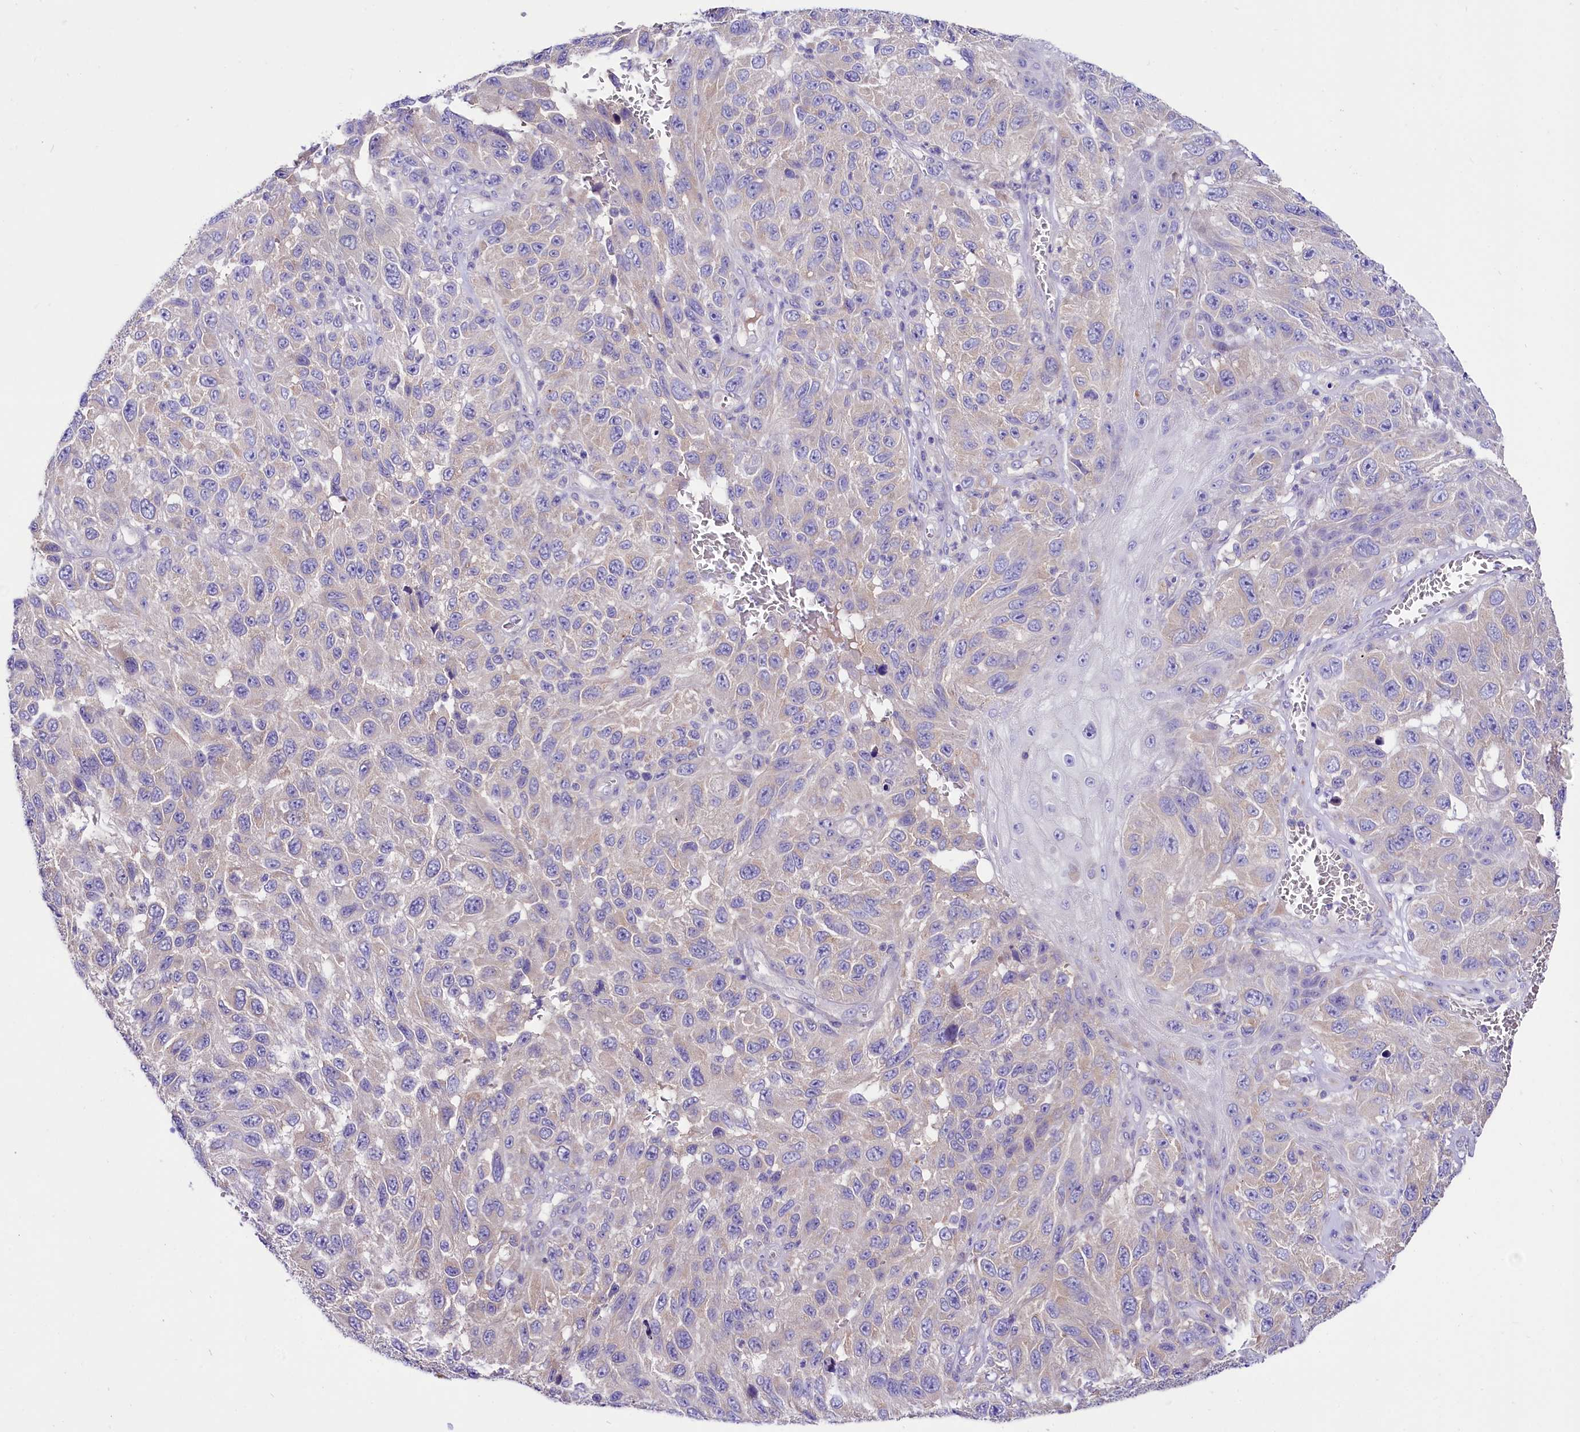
{"staining": {"intensity": "negative", "quantity": "none", "location": "none"}, "tissue": "melanoma", "cell_type": "Tumor cells", "image_type": "cancer", "snomed": [{"axis": "morphology", "description": "Normal tissue, NOS"}, {"axis": "morphology", "description": "Malignant melanoma, NOS"}, {"axis": "topography", "description": "Skin"}], "caption": "Tumor cells are negative for brown protein staining in malignant melanoma.", "gene": "ABHD5", "patient": {"sex": "female", "age": 96}}